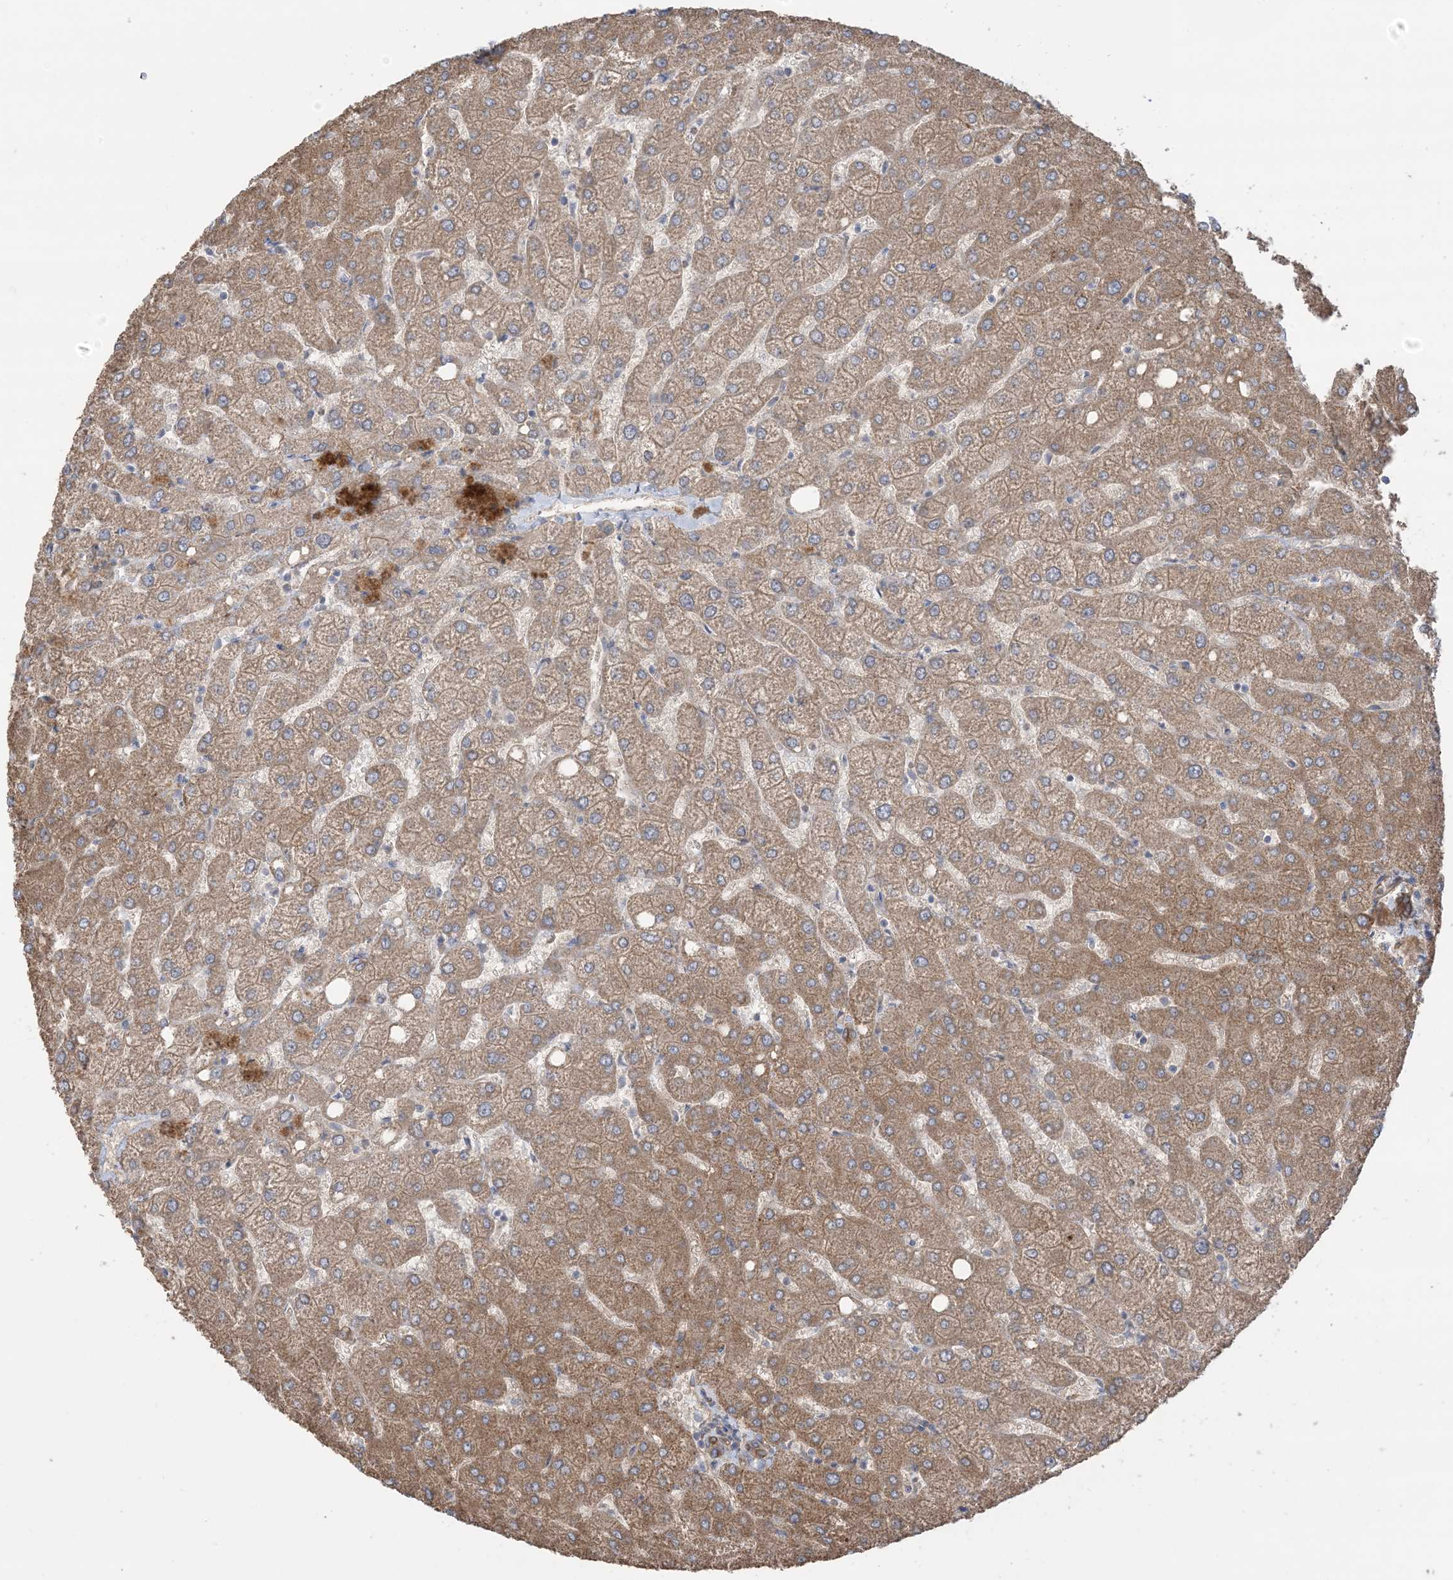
{"staining": {"intensity": "strong", "quantity": ">75%", "location": "cytoplasmic/membranous"}, "tissue": "liver", "cell_type": "Cholangiocytes", "image_type": "normal", "snomed": [{"axis": "morphology", "description": "Normal tissue, NOS"}, {"axis": "topography", "description": "Liver"}], "caption": "Protein expression by immunohistochemistry (IHC) reveals strong cytoplasmic/membranous positivity in approximately >75% of cholangiocytes in benign liver. (DAB (3,3'-diaminobenzidine) = brown stain, brightfield microscopy at high magnification).", "gene": "CCNY", "patient": {"sex": "female", "age": 54}}